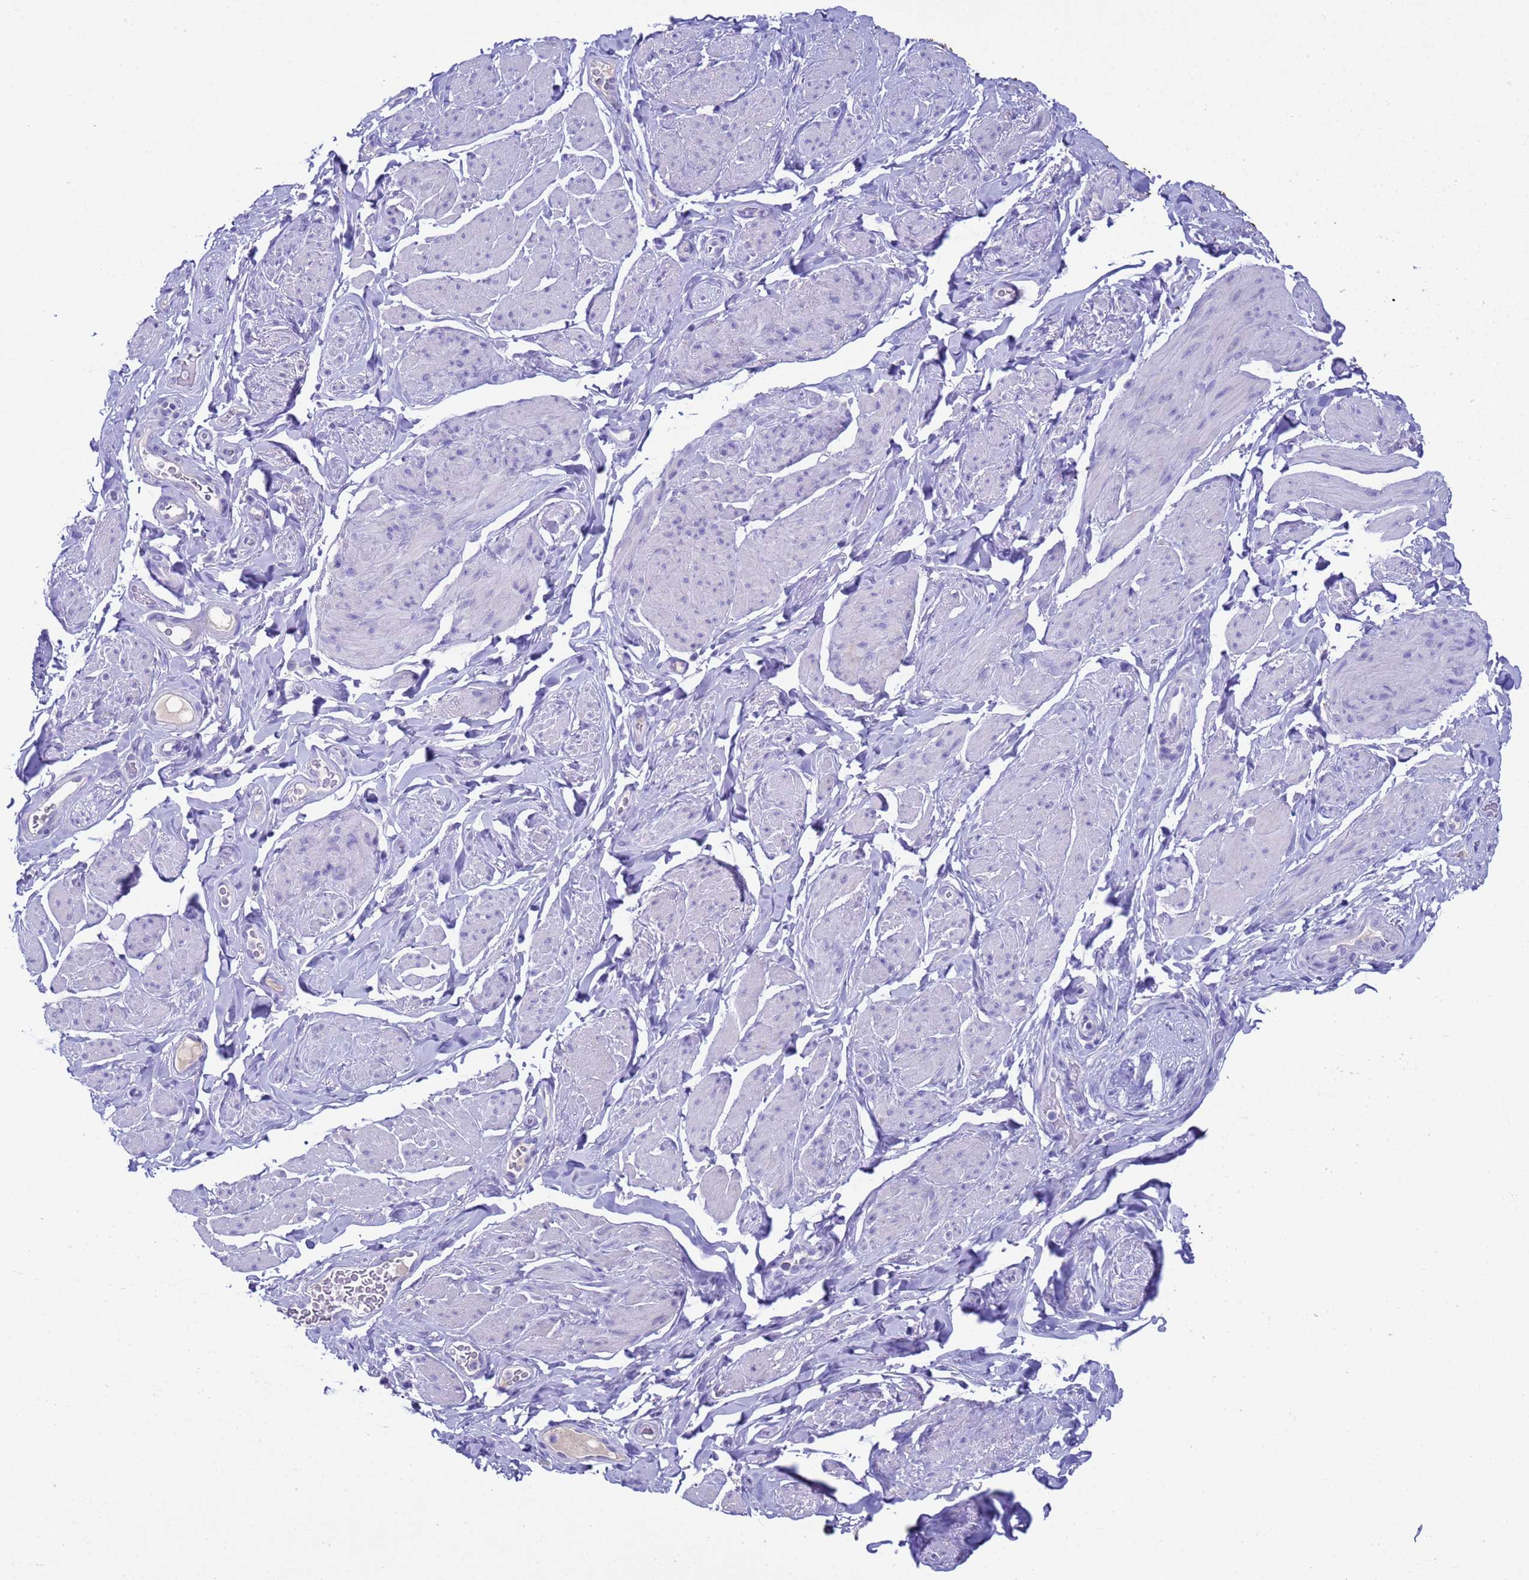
{"staining": {"intensity": "negative", "quantity": "none", "location": "none"}, "tissue": "smooth muscle", "cell_type": "Smooth muscle cells", "image_type": "normal", "snomed": [{"axis": "morphology", "description": "Normal tissue, NOS"}, {"axis": "topography", "description": "Smooth muscle"}, {"axis": "topography", "description": "Peripheral nerve tissue"}], "caption": "Human smooth muscle stained for a protein using immunohistochemistry reveals no expression in smooth muscle cells.", "gene": "CKM", "patient": {"sex": "male", "age": 69}}